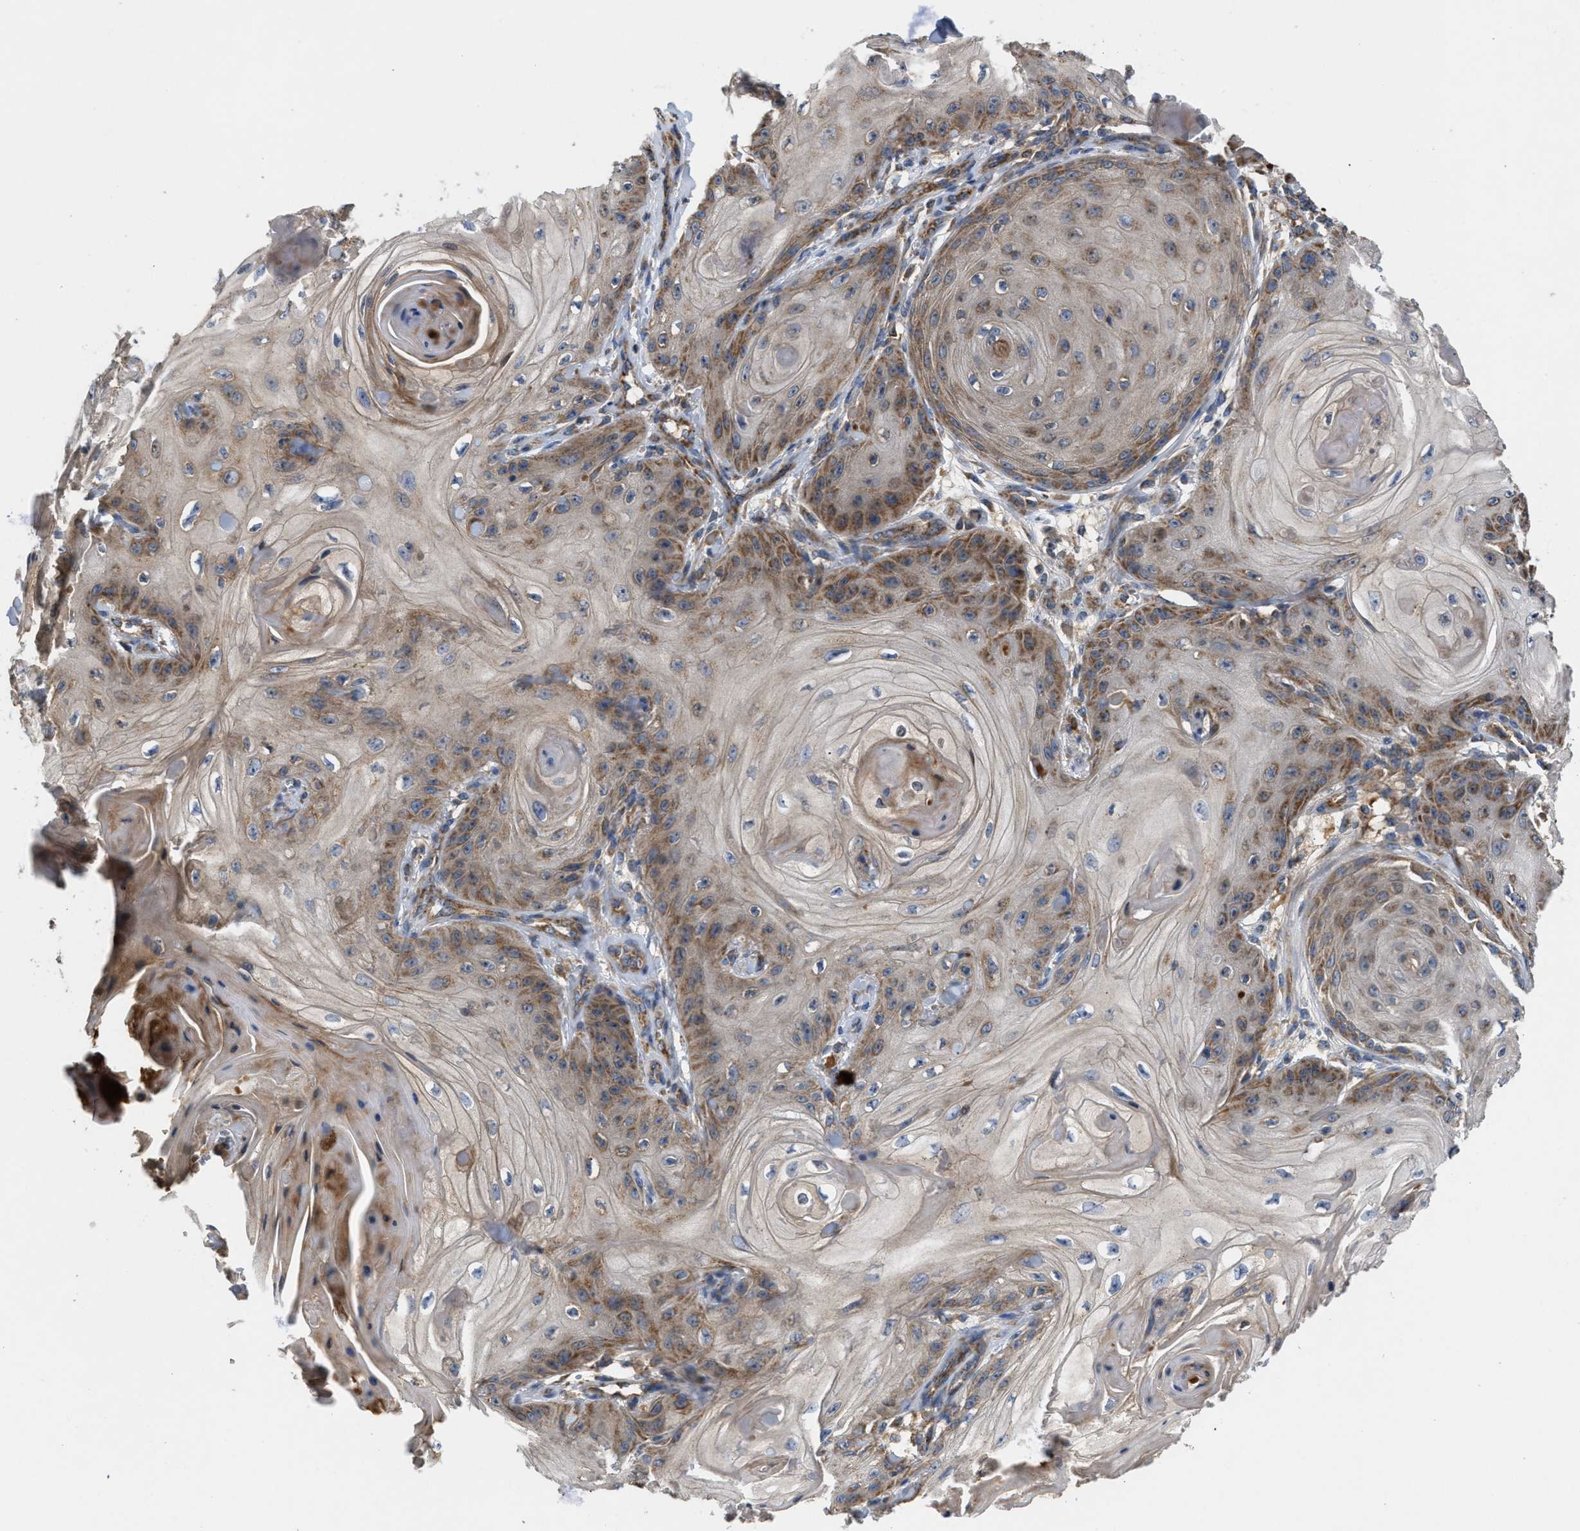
{"staining": {"intensity": "moderate", "quantity": ">75%", "location": "cytoplasmic/membranous"}, "tissue": "skin cancer", "cell_type": "Tumor cells", "image_type": "cancer", "snomed": [{"axis": "morphology", "description": "Squamous cell carcinoma, NOS"}, {"axis": "topography", "description": "Skin"}], "caption": "IHC (DAB) staining of skin cancer (squamous cell carcinoma) displays moderate cytoplasmic/membranous protein positivity in approximately >75% of tumor cells.", "gene": "TACO1", "patient": {"sex": "male", "age": 74}}